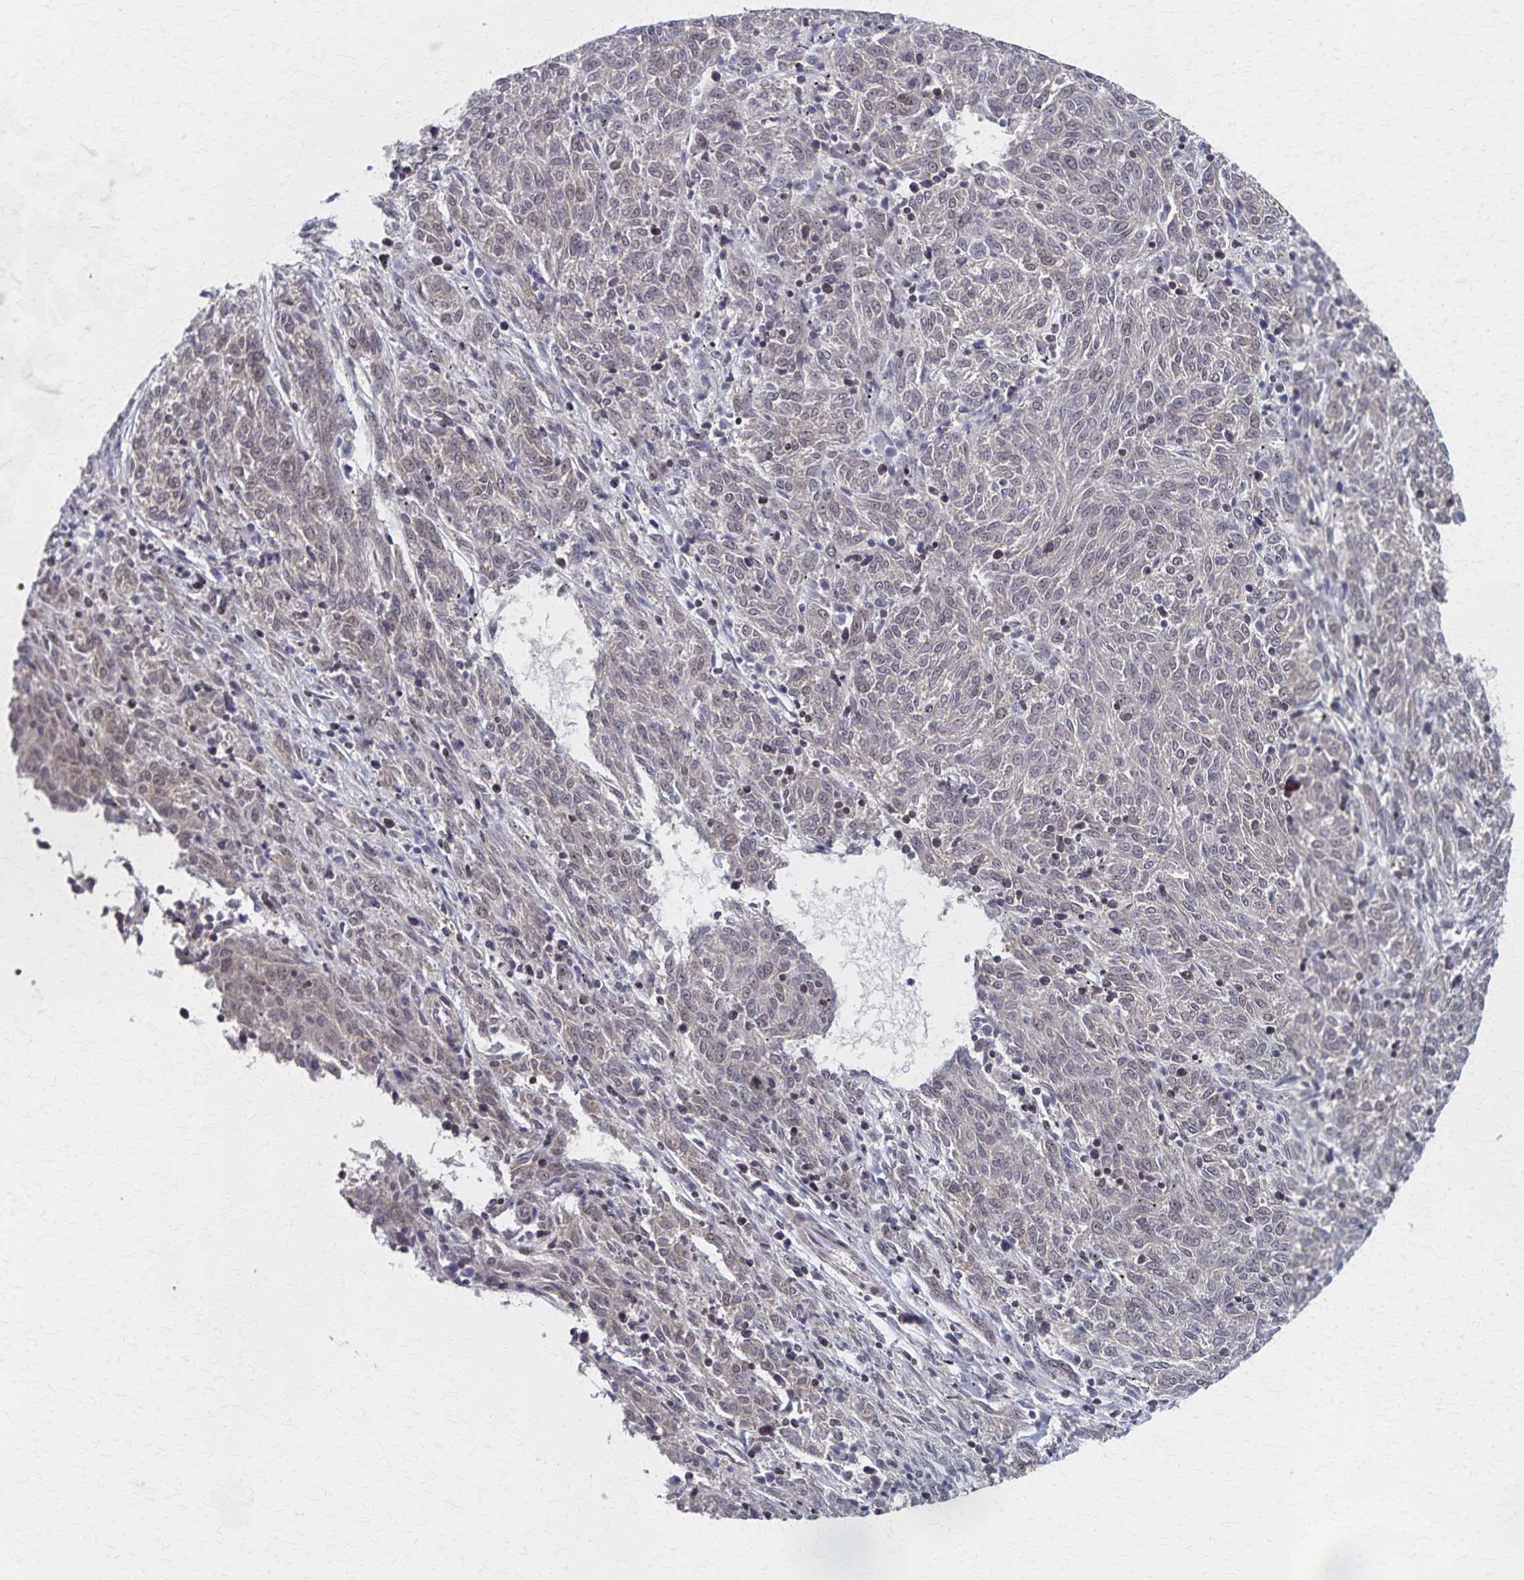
{"staining": {"intensity": "weak", "quantity": "25%-75%", "location": "nuclear"}, "tissue": "melanoma", "cell_type": "Tumor cells", "image_type": "cancer", "snomed": [{"axis": "morphology", "description": "Malignant melanoma, NOS"}, {"axis": "topography", "description": "Skin"}], "caption": "Melanoma stained for a protein reveals weak nuclear positivity in tumor cells.", "gene": "GTF2B", "patient": {"sex": "female", "age": 72}}